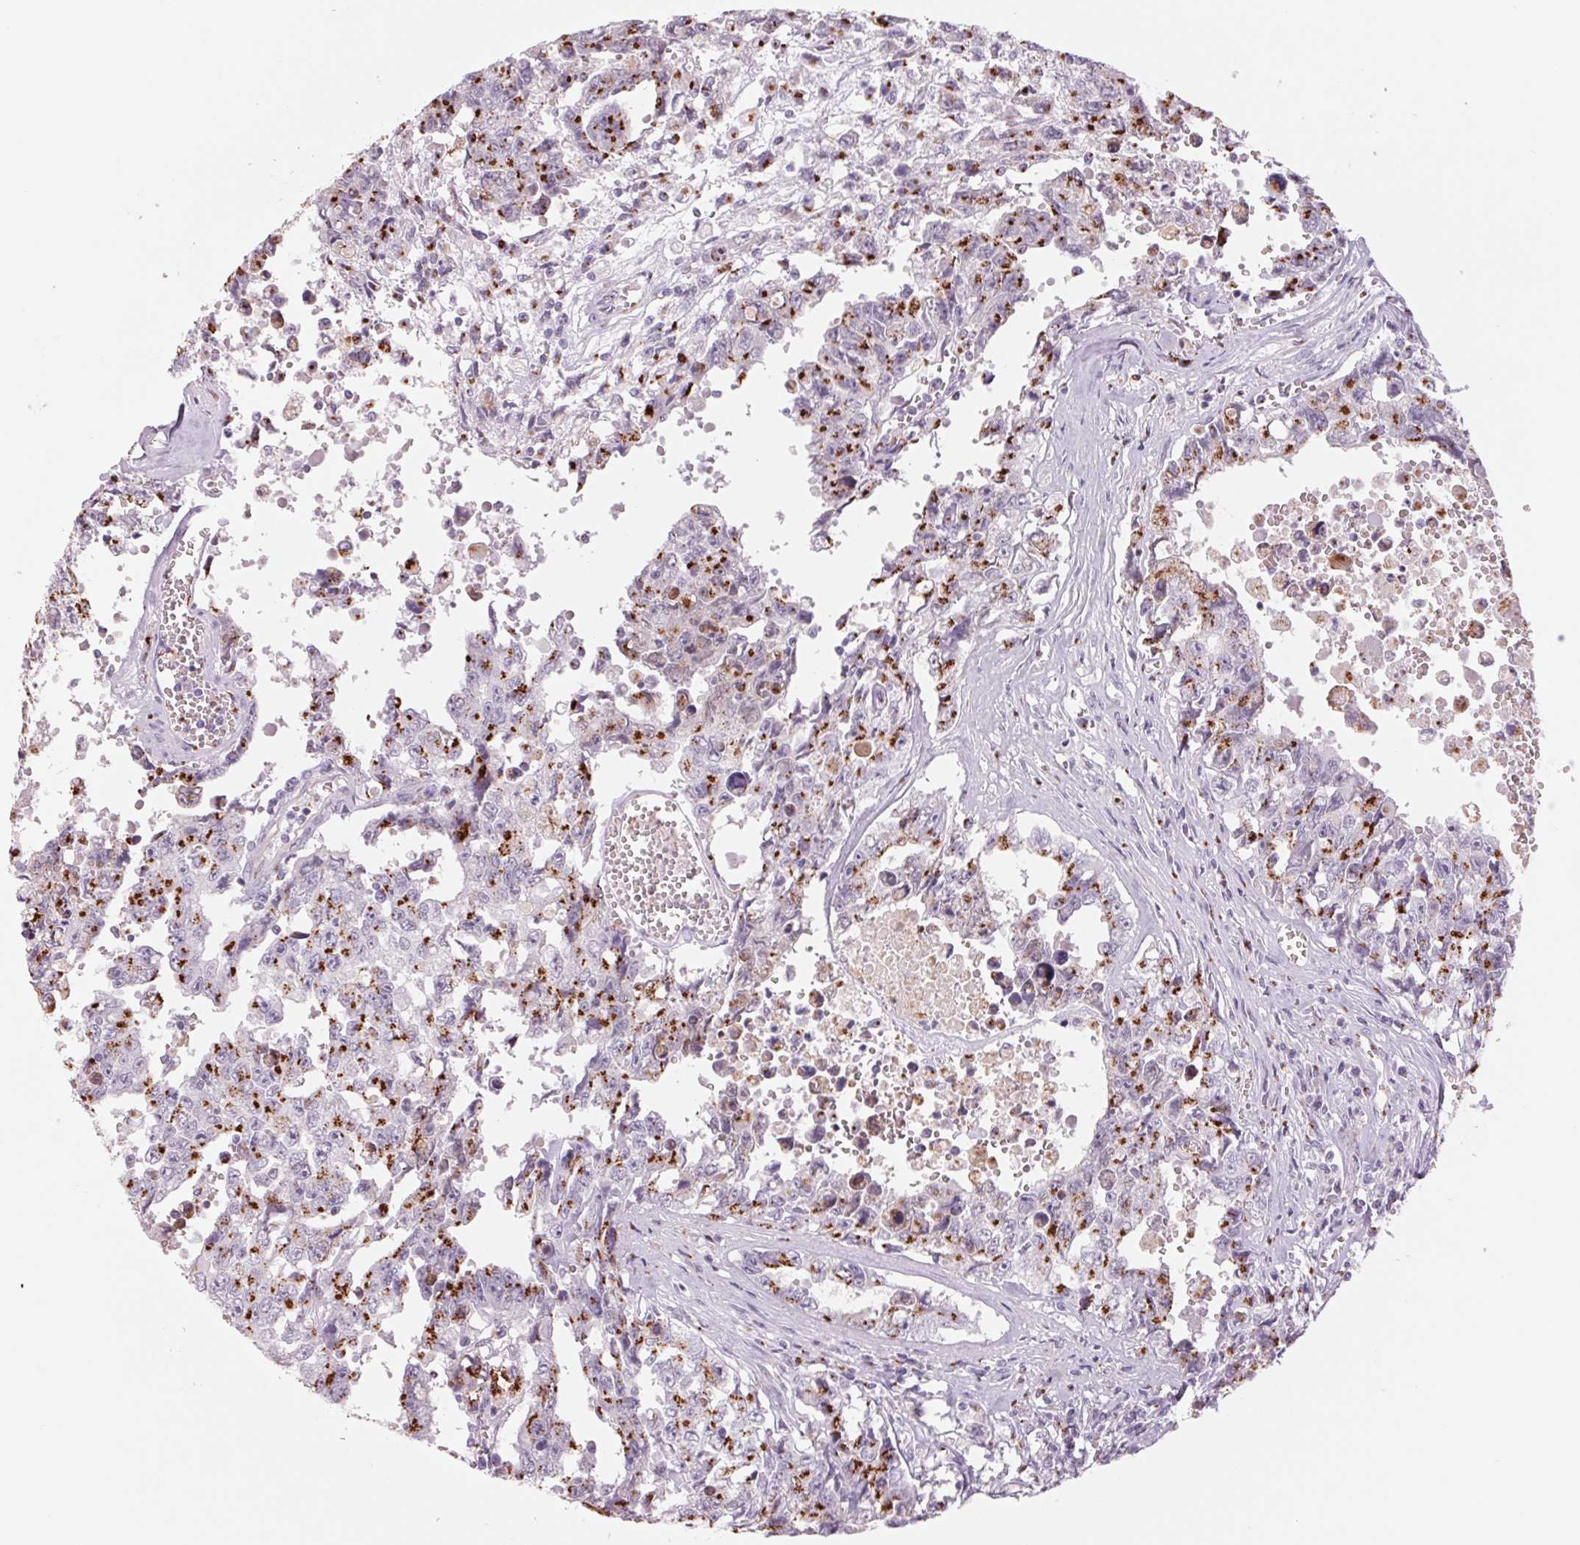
{"staining": {"intensity": "strong", "quantity": "25%-75%", "location": "cytoplasmic/membranous"}, "tissue": "testis cancer", "cell_type": "Tumor cells", "image_type": "cancer", "snomed": [{"axis": "morphology", "description": "Carcinoma, Embryonal, NOS"}, {"axis": "topography", "description": "Testis"}], "caption": "Brown immunohistochemical staining in testis cancer (embryonal carcinoma) demonstrates strong cytoplasmic/membranous expression in about 25%-75% of tumor cells.", "gene": "GALNT7", "patient": {"sex": "male", "age": 24}}